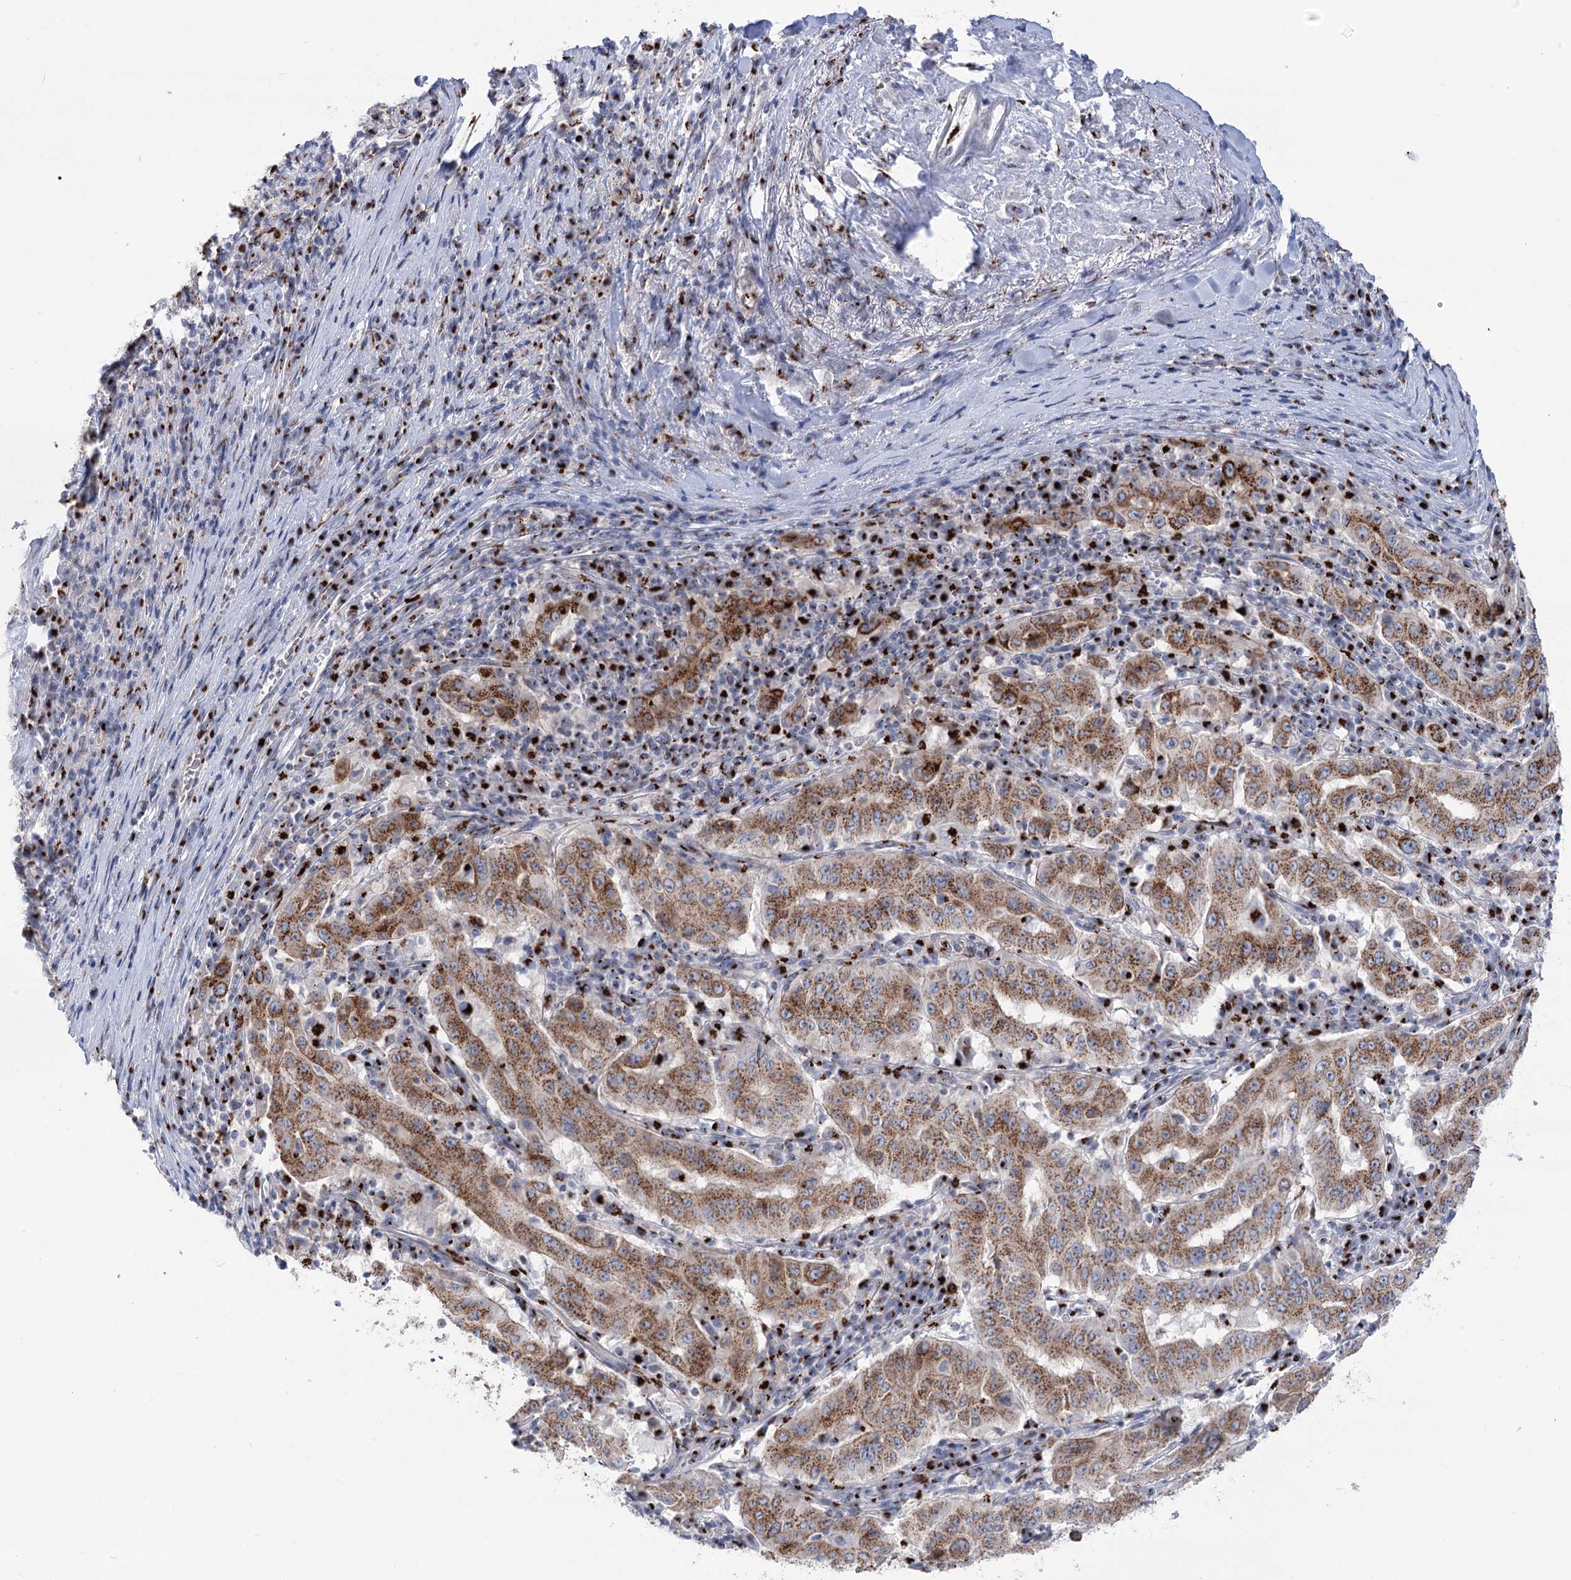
{"staining": {"intensity": "moderate", "quantity": ">75%", "location": "cytoplasmic/membranous"}, "tissue": "pancreatic cancer", "cell_type": "Tumor cells", "image_type": "cancer", "snomed": [{"axis": "morphology", "description": "Adenocarcinoma, NOS"}, {"axis": "topography", "description": "Pancreas"}], "caption": "Pancreatic adenocarcinoma was stained to show a protein in brown. There is medium levels of moderate cytoplasmic/membranous positivity in about >75% of tumor cells.", "gene": "TMEM165", "patient": {"sex": "male", "age": 63}}